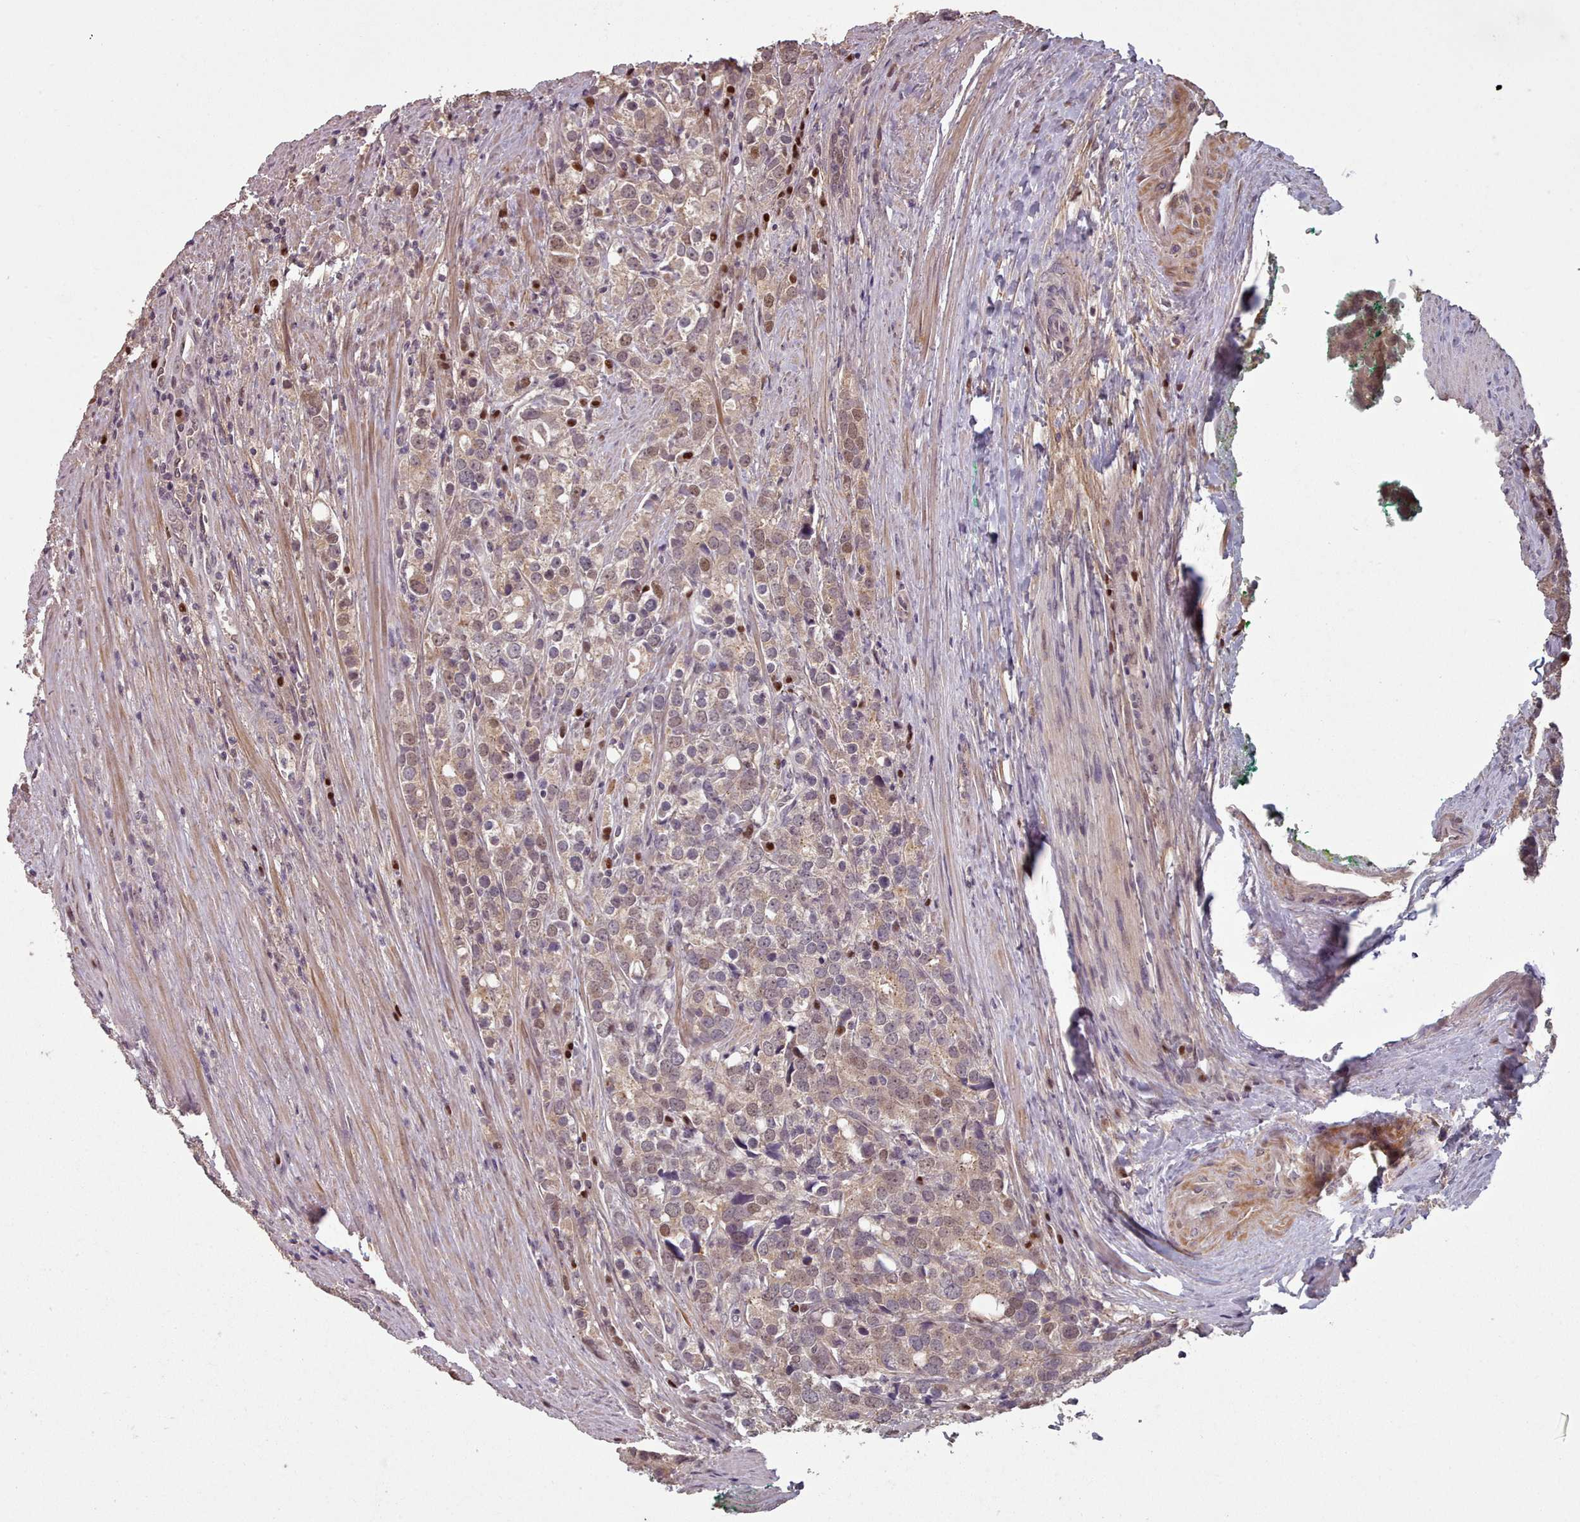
{"staining": {"intensity": "moderate", "quantity": "25%-75%", "location": "nuclear"}, "tissue": "prostate cancer", "cell_type": "Tumor cells", "image_type": "cancer", "snomed": [{"axis": "morphology", "description": "Adenocarcinoma, High grade"}, {"axis": "topography", "description": "Prostate"}], "caption": "Immunohistochemistry (IHC) (DAB (3,3'-diaminobenzidine)) staining of human prostate adenocarcinoma (high-grade) demonstrates moderate nuclear protein staining in about 25%-75% of tumor cells. Immunohistochemistry stains the protein in brown and the nuclei are stained blue.", "gene": "ERCC6L", "patient": {"sex": "male", "age": 71}}